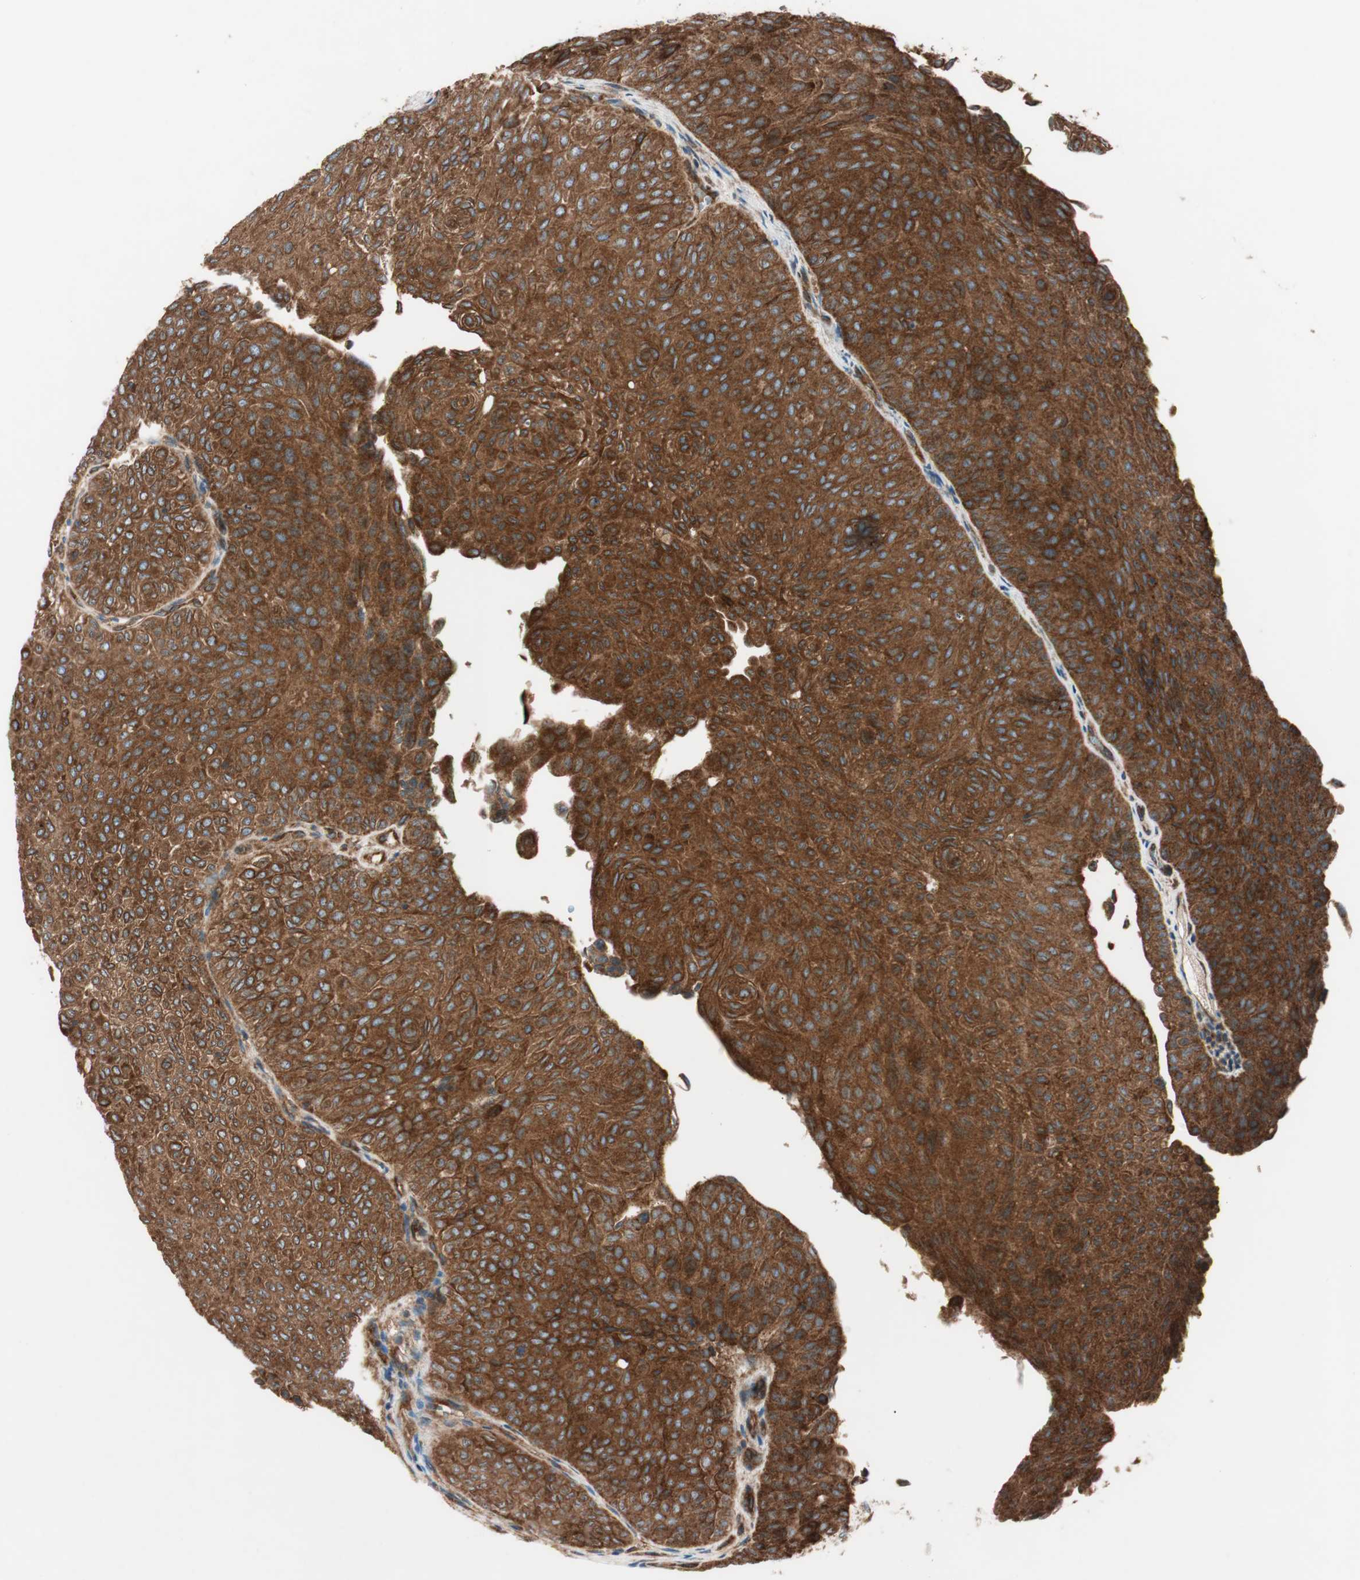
{"staining": {"intensity": "strong", "quantity": ">75%", "location": "cytoplasmic/membranous"}, "tissue": "urothelial cancer", "cell_type": "Tumor cells", "image_type": "cancer", "snomed": [{"axis": "morphology", "description": "Urothelial carcinoma, Low grade"}, {"axis": "topography", "description": "Urinary bladder"}], "caption": "Urothelial cancer tissue demonstrates strong cytoplasmic/membranous staining in about >75% of tumor cells, visualized by immunohistochemistry. (brown staining indicates protein expression, while blue staining denotes nuclei).", "gene": "RAB5A", "patient": {"sex": "male", "age": 78}}